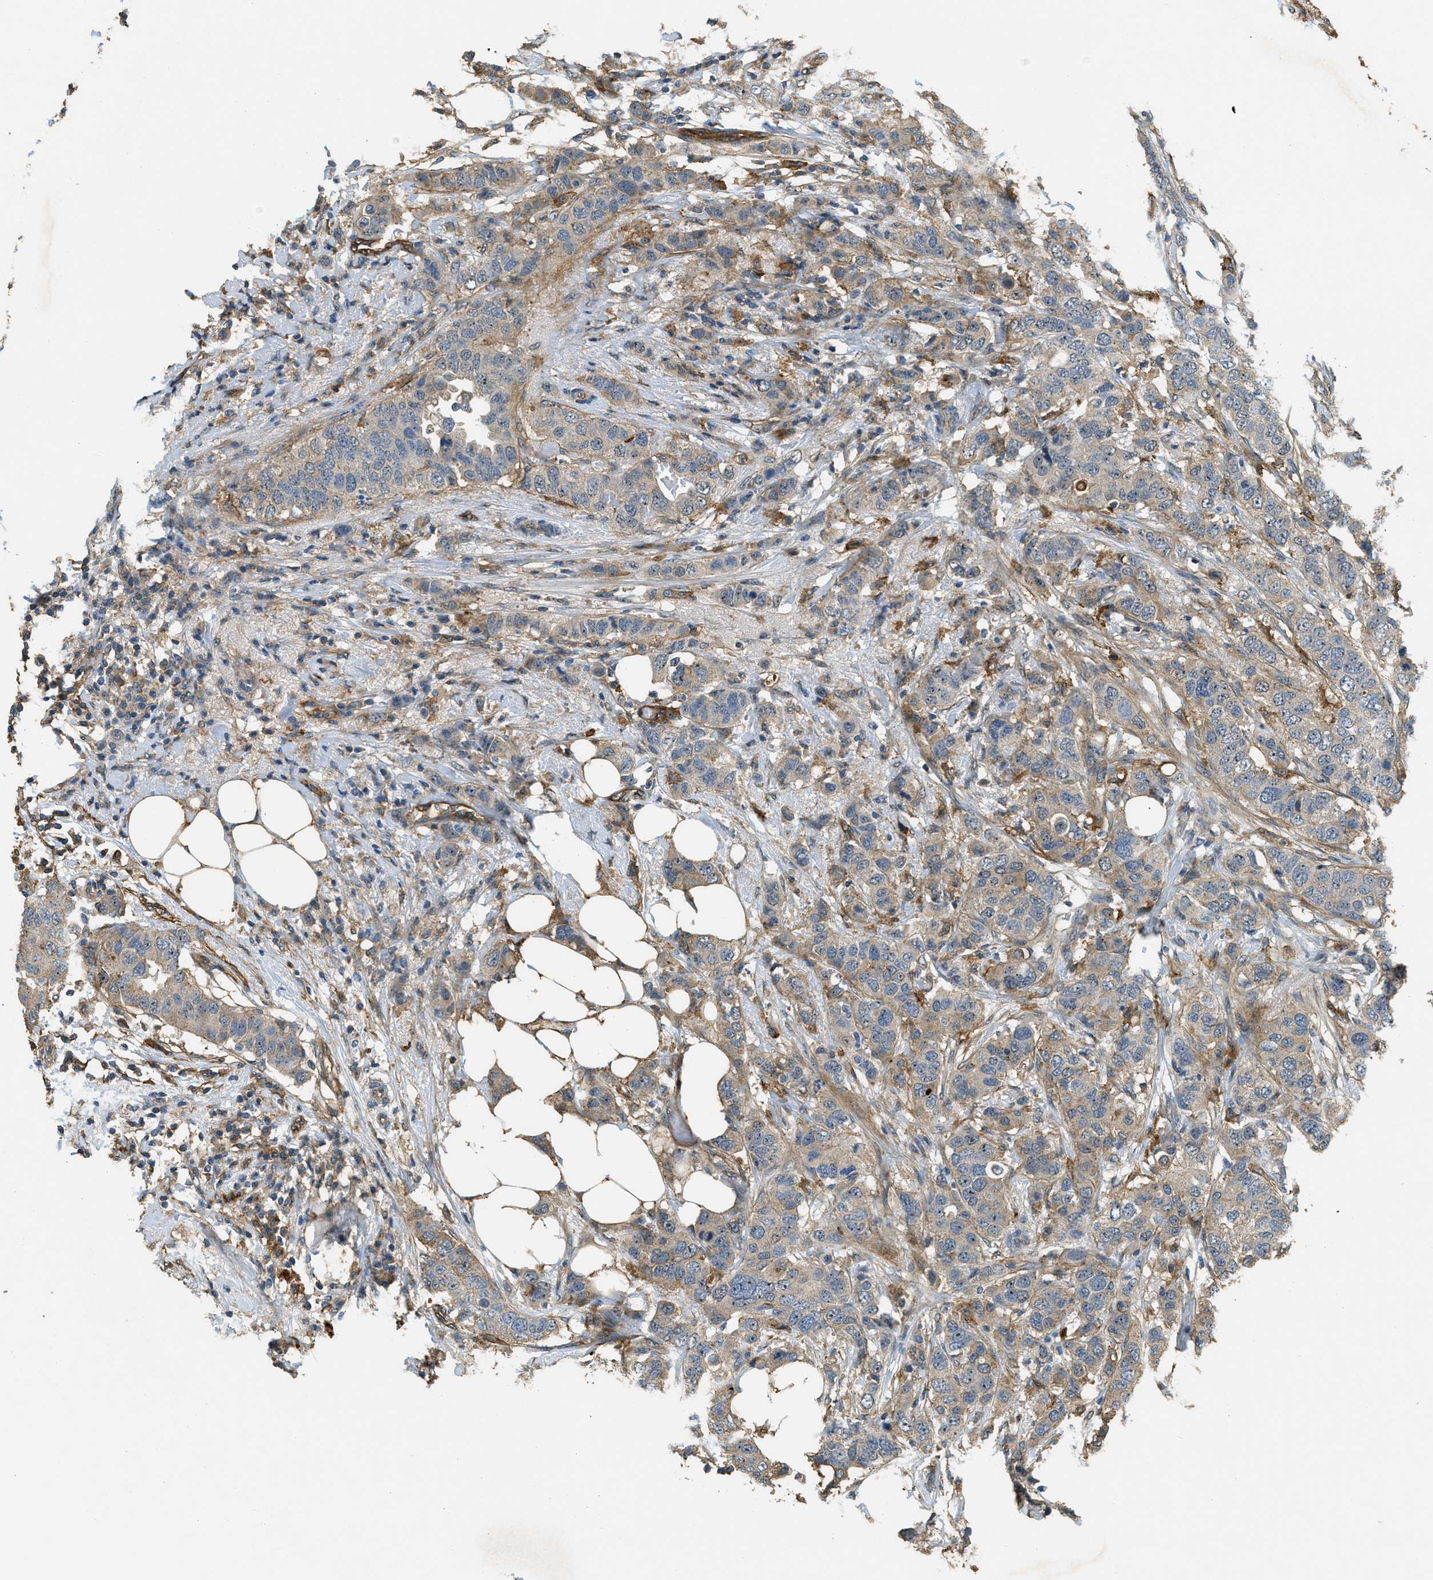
{"staining": {"intensity": "weak", "quantity": ">75%", "location": "cytoplasmic/membranous,nuclear"}, "tissue": "breast cancer", "cell_type": "Tumor cells", "image_type": "cancer", "snomed": [{"axis": "morphology", "description": "Duct carcinoma"}, {"axis": "topography", "description": "Breast"}], "caption": "High-power microscopy captured an immunohistochemistry photomicrograph of breast infiltrating ductal carcinoma, revealing weak cytoplasmic/membranous and nuclear expression in approximately >75% of tumor cells. Using DAB (3,3'-diaminobenzidine) (brown) and hematoxylin (blue) stains, captured at high magnification using brightfield microscopy.", "gene": "OSMR", "patient": {"sex": "female", "age": 50}}